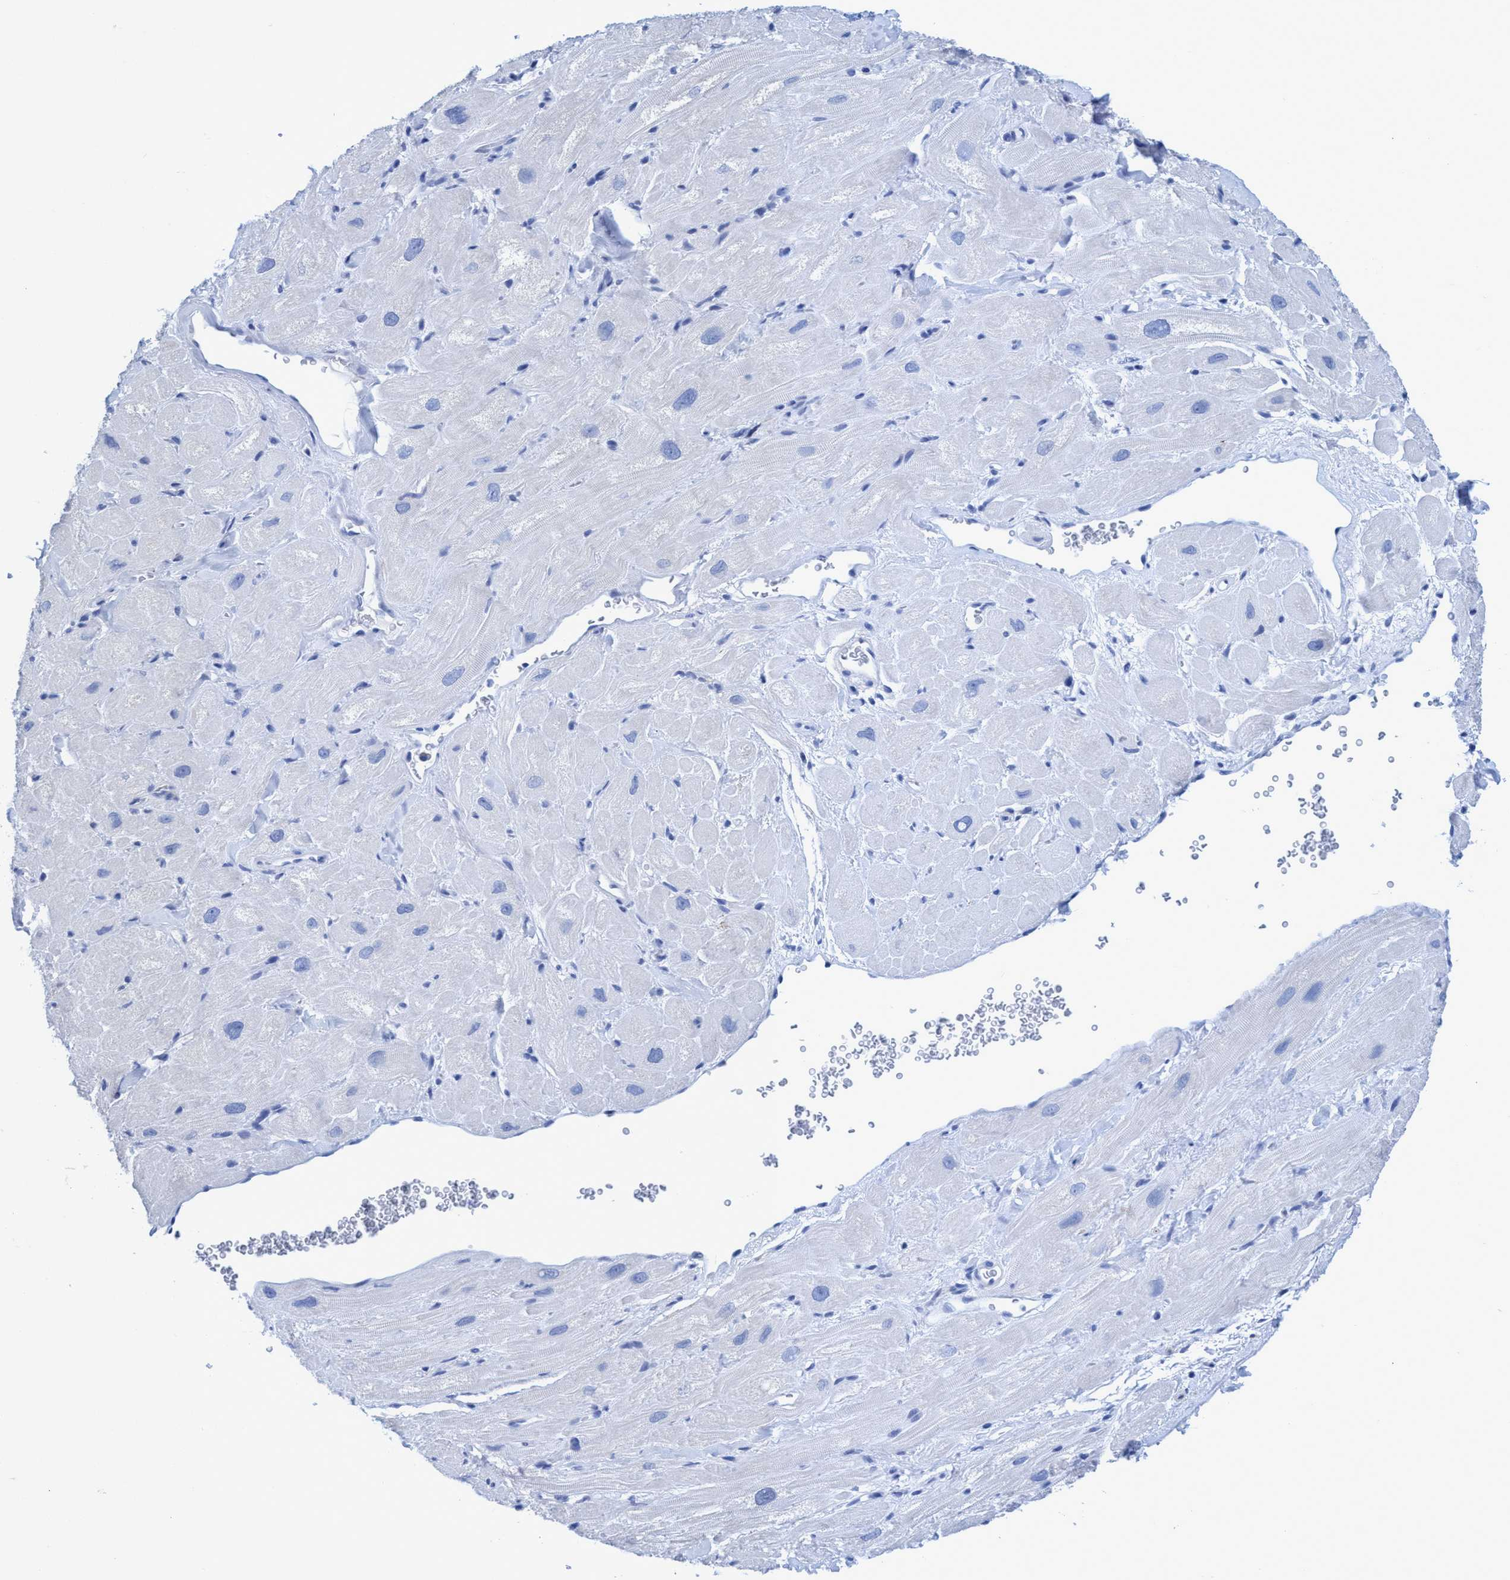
{"staining": {"intensity": "negative", "quantity": "none", "location": "none"}, "tissue": "heart muscle", "cell_type": "Cardiomyocytes", "image_type": "normal", "snomed": [{"axis": "morphology", "description": "Normal tissue, NOS"}, {"axis": "topography", "description": "Heart"}], "caption": "The image shows no significant positivity in cardiomyocytes of heart muscle. (Immunohistochemistry, brightfield microscopy, high magnification).", "gene": "PLPPR1", "patient": {"sex": "male", "age": 49}}